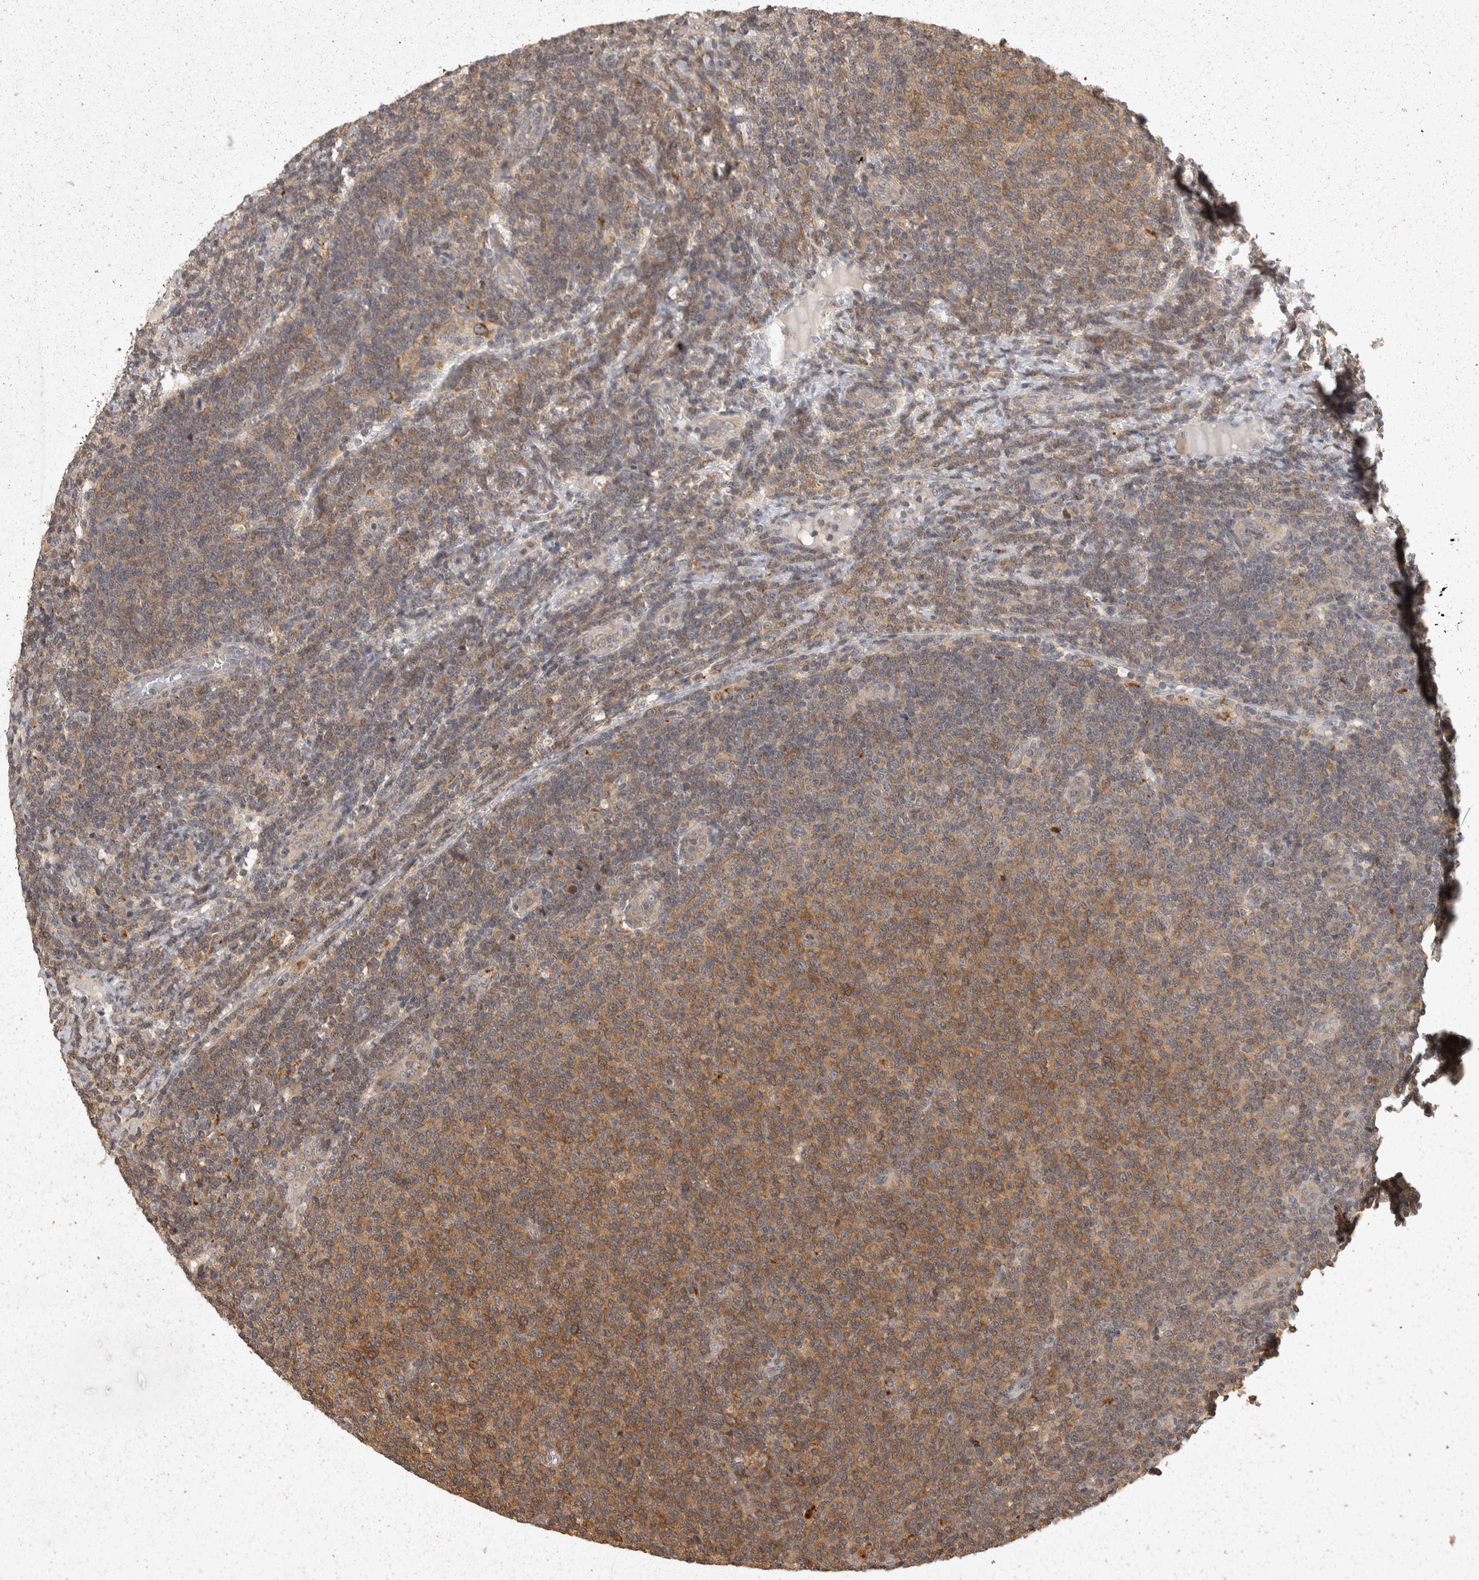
{"staining": {"intensity": "moderate", "quantity": "25%-75%", "location": "cytoplasmic/membranous"}, "tissue": "lymphoma", "cell_type": "Tumor cells", "image_type": "cancer", "snomed": [{"axis": "morphology", "description": "Malignant lymphoma, non-Hodgkin's type, Low grade"}, {"axis": "topography", "description": "Lymph node"}], "caption": "IHC histopathology image of neoplastic tissue: human lymphoma stained using immunohistochemistry demonstrates medium levels of moderate protein expression localized specifically in the cytoplasmic/membranous of tumor cells, appearing as a cytoplasmic/membranous brown color.", "gene": "ACAT2", "patient": {"sex": "male", "age": 66}}